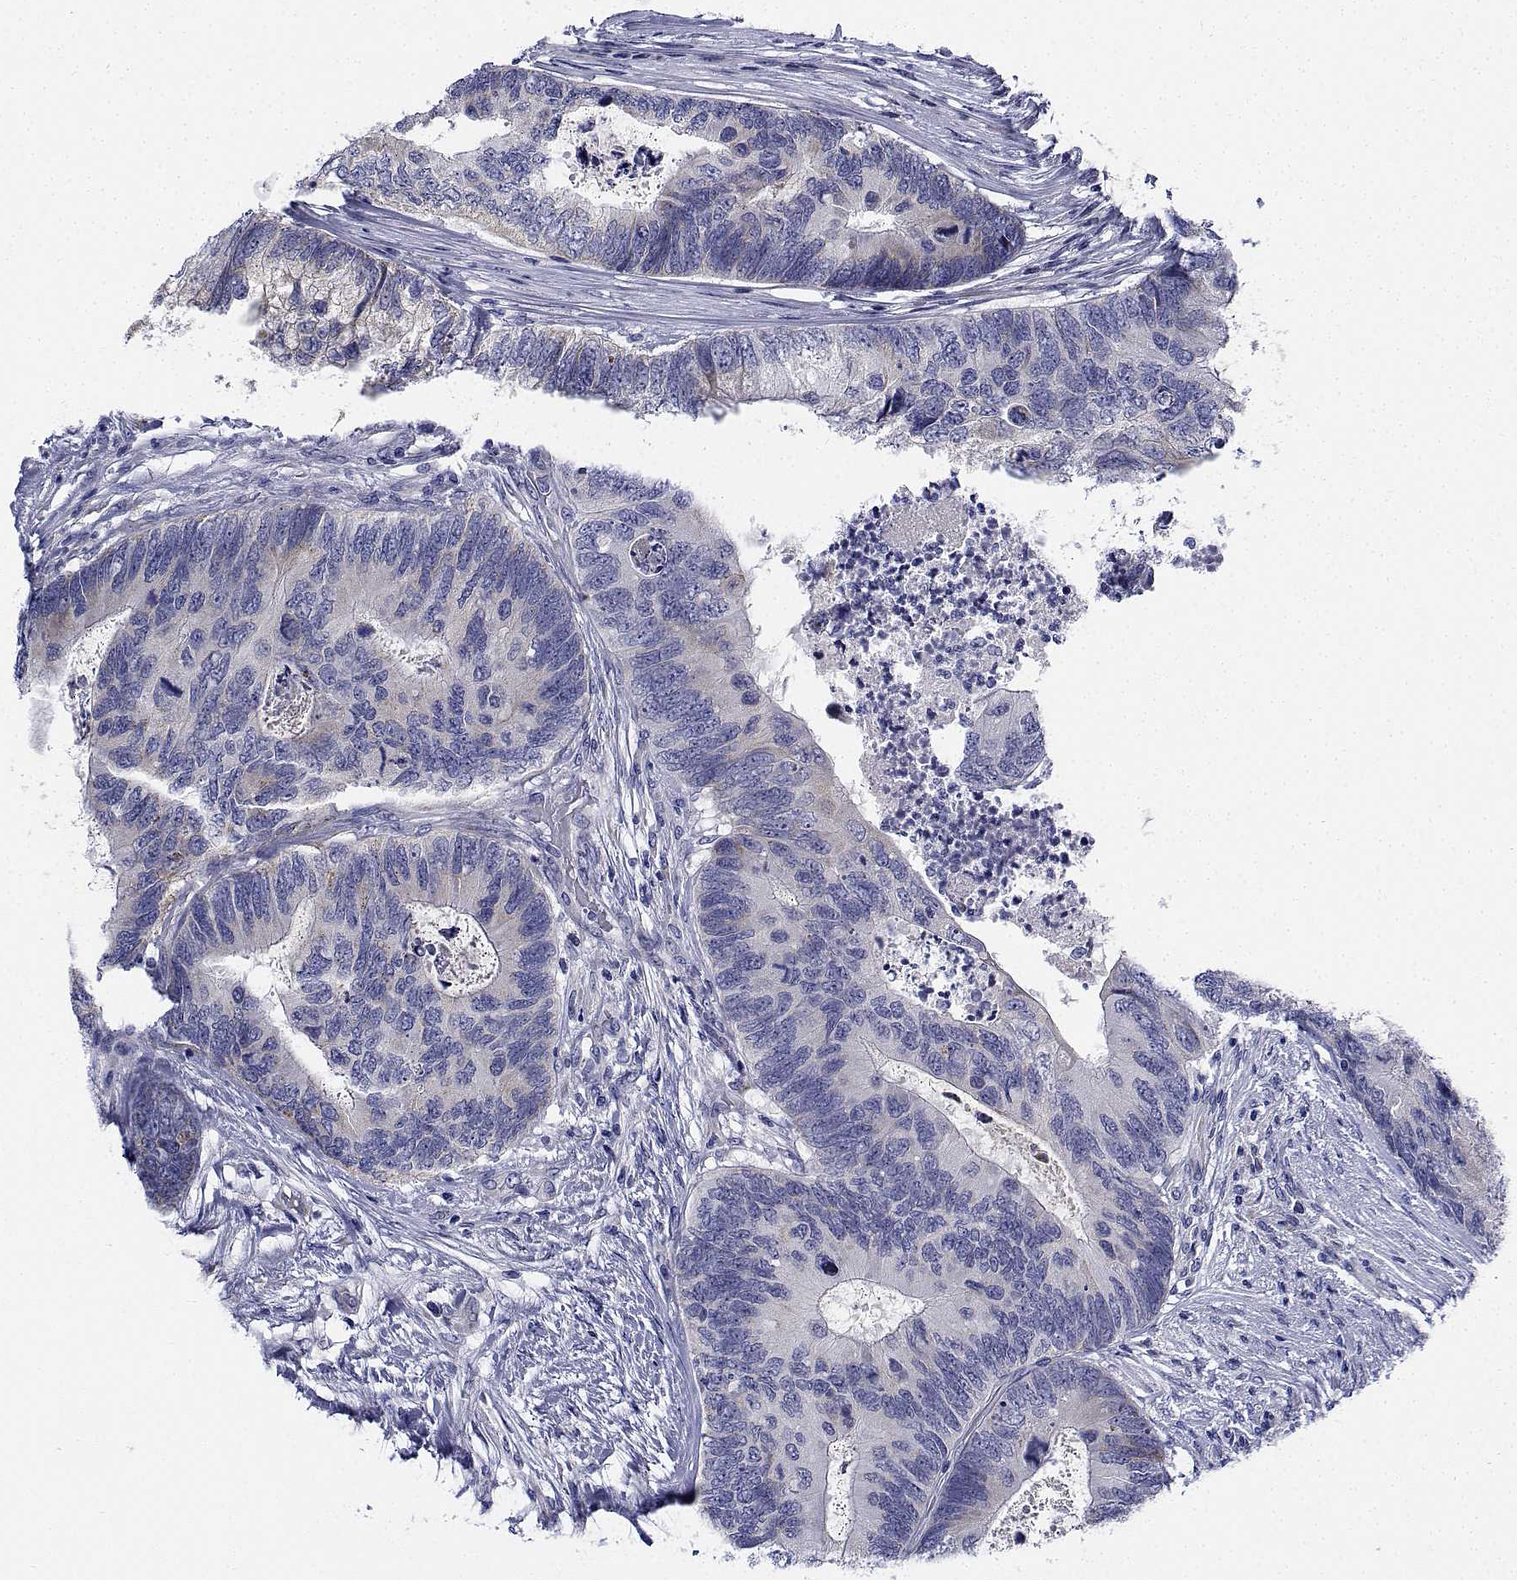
{"staining": {"intensity": "negative", "quantity": "none", "location": "none"}, "tissue": "colorectal cancer", "cell_type": "Tumor cells", "image_type": "cancer", "snomed": [{"axis": "morphology", "description": "Adenocarcinoma, NOS"}, {"axis": "topography", "description": "Colon"}], "caption": "A high-resolution photomicrograph shows immunohistochemistry staining of colorectal adenocarcinoma, which shows no significant expression in tumor cells.", "gene": "CDHR3", "patient": {"sex": "female", "age": 67}}